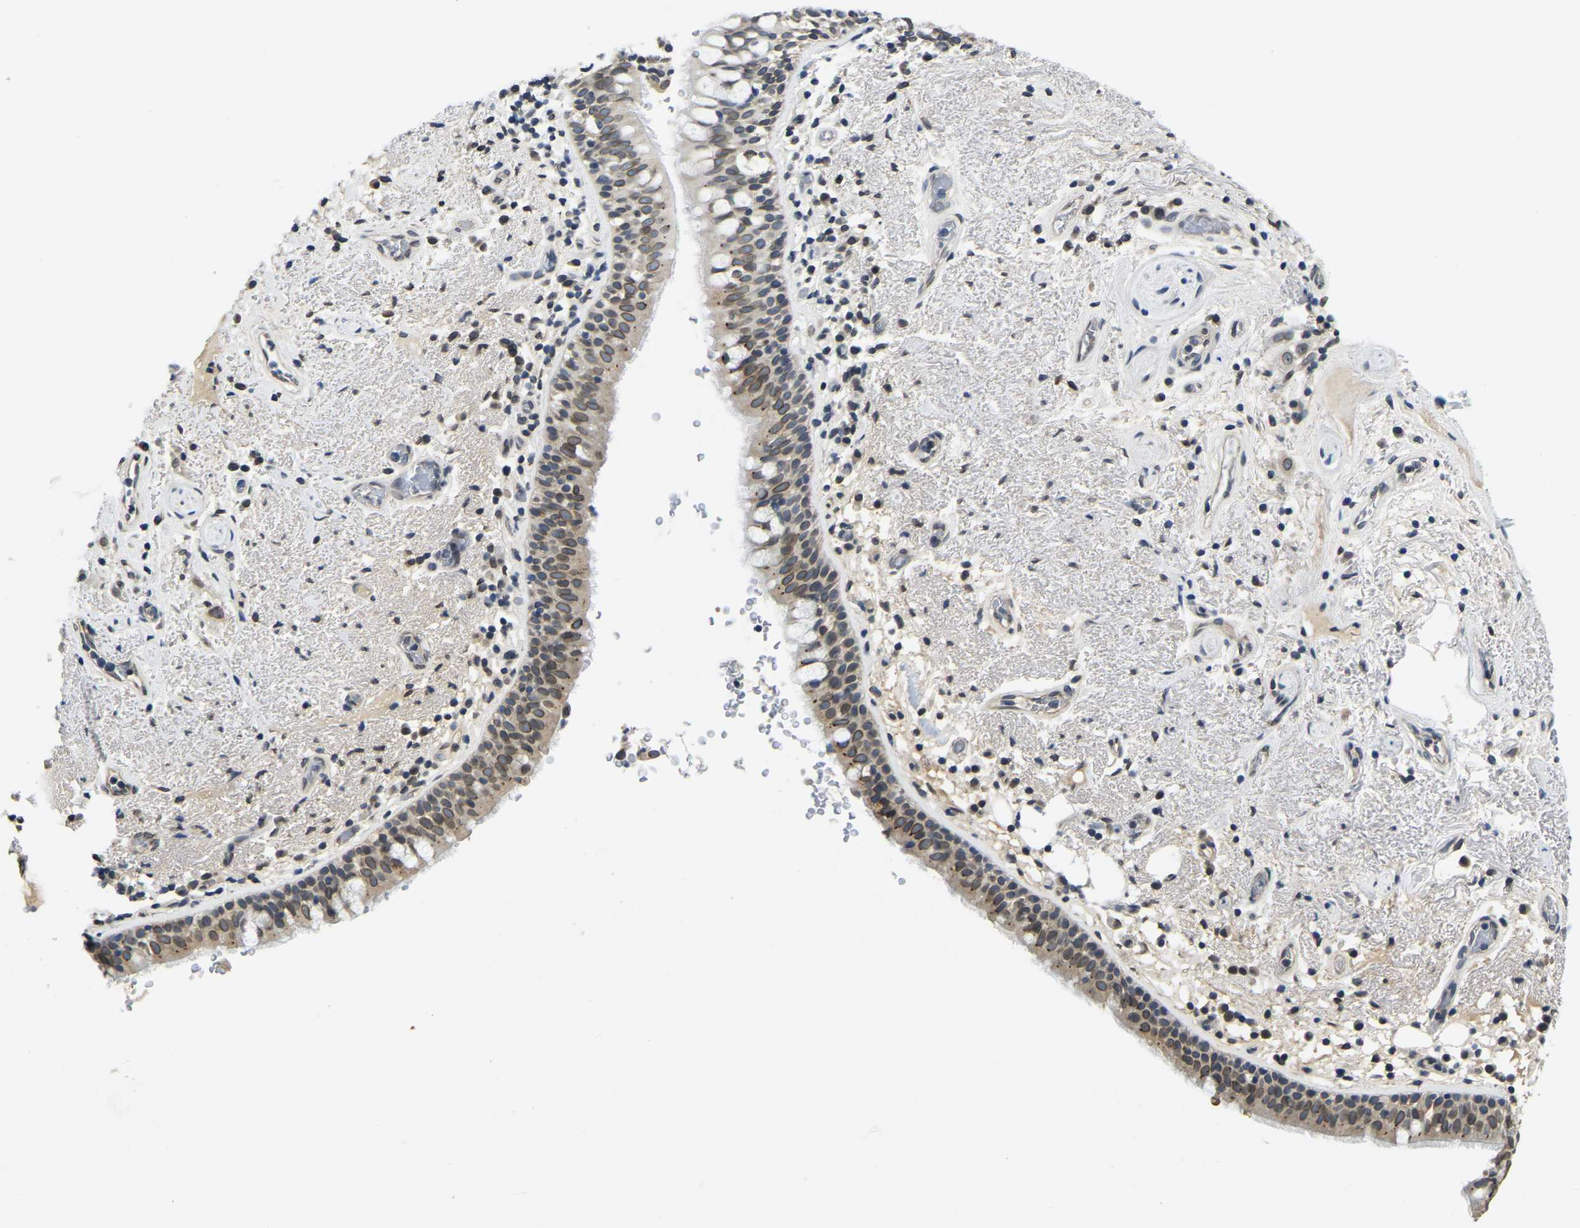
{"staining": {"intensity": "moderate", "quantity": ">75%", "location": "cytoplasmic/membranous,nuclear"}, "tissue": "bronchus", "cell_type": "Respiratory epithelial cells", "image_type": "normal", "snomed": [{"axis": "morphology", "description": "Normal tissue, NOS"}, {"axis": "morphology", "description": "Inflammation, NOS"}, {"axis": "topography", "description": "Cartilage tissue"}, {"axis": "topography", "description": "Bronchus"}], "caption": "Bronchus stained for a protein exhibits moderate cytoplasmic/membranous,nuclear positivity in respiratory epithelial cells.", "gene": "RANBP2", "patient": {"sex": "male", "age": 77}}